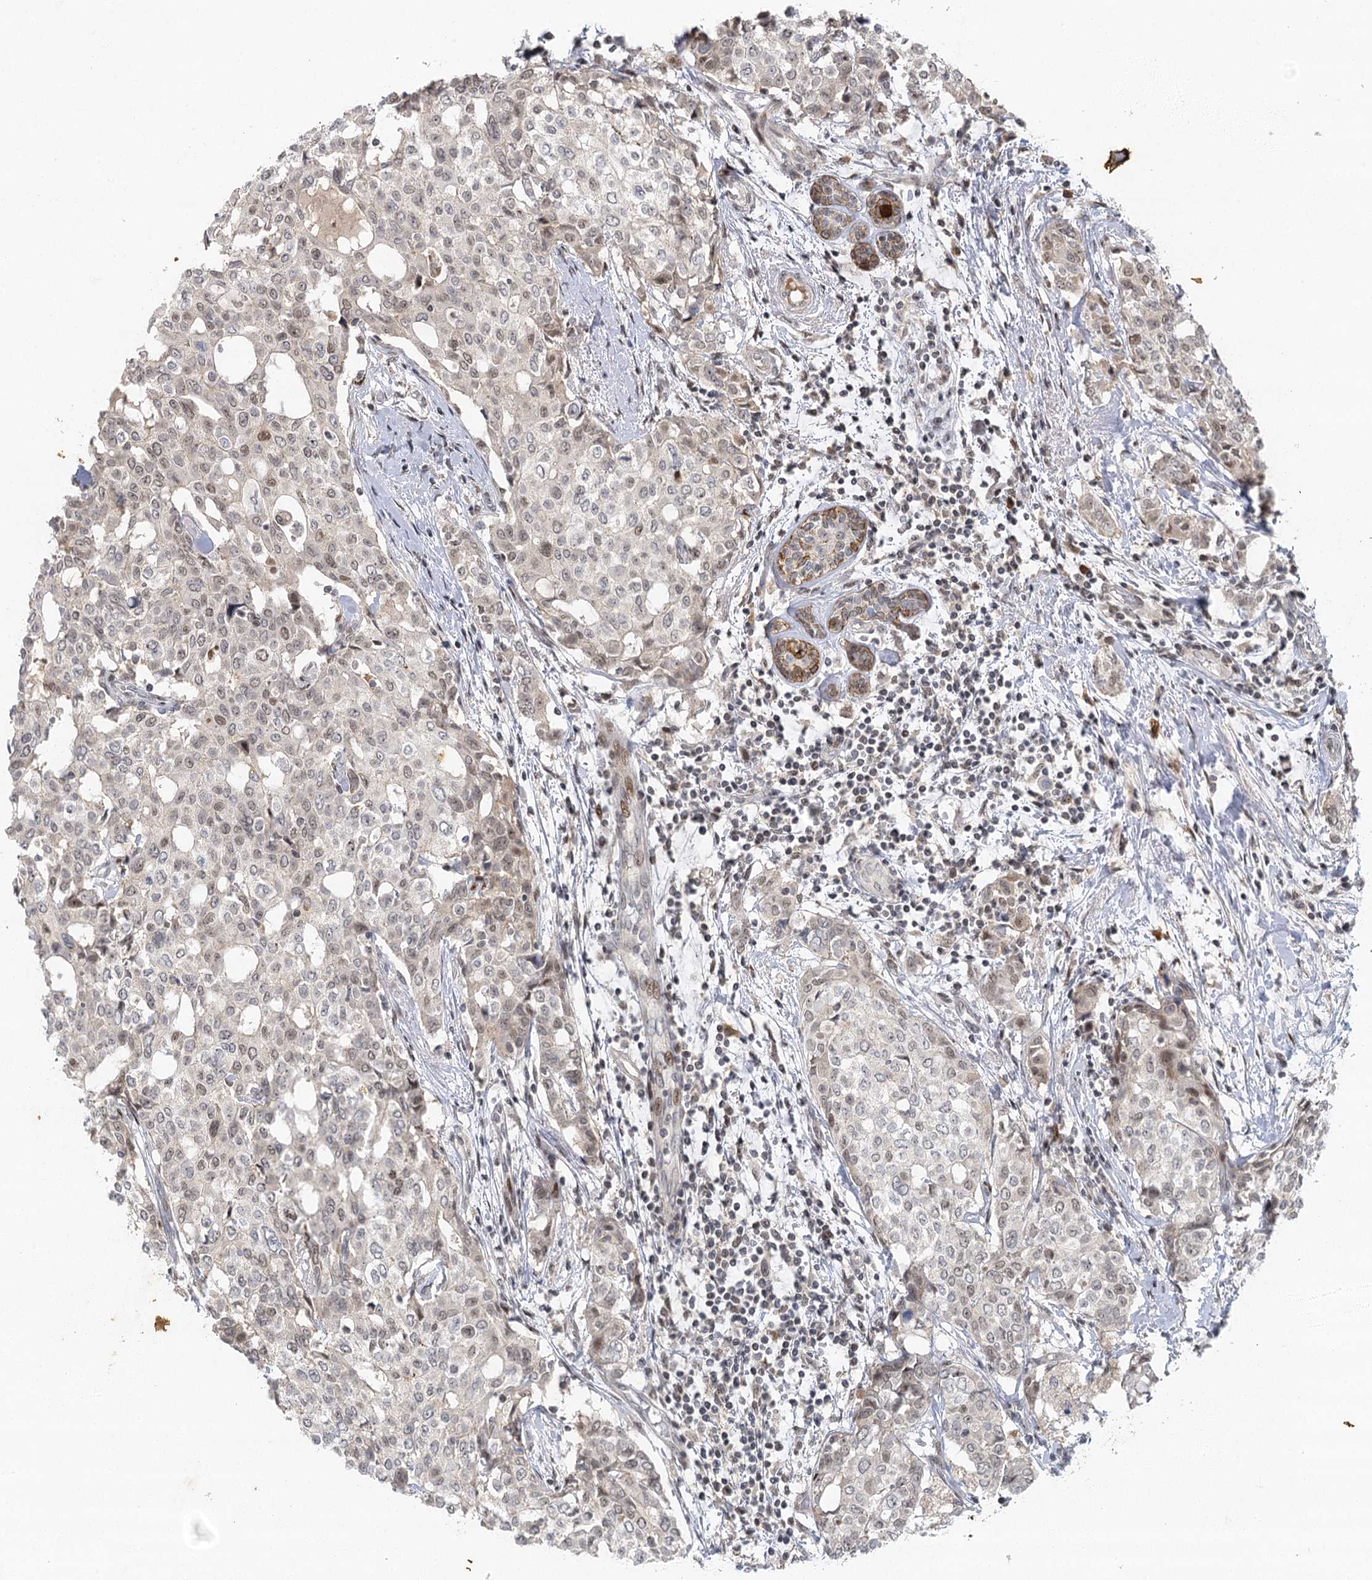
{"staining": {"intensity": "negative", "quantity": "none", "location": "none"}, "tissue": "breast cancer", "cell_type": "Tumor cells", "image_type": "cancer", "snomed": [{"axis": "morphology", "description": "Lobular carcinoma"}, {"axis": "topography", "description": "Breast"}], "caption": "An image of breast cancer stained for a protein displays no brown staining in tumor cells. (Stains: DAB IHC with hematoxylin counter stain, Microscopy: brightfield microscopy at high magnification).", "gene": "IL11RA", "patient": {"sex": "female", "age": 51}}